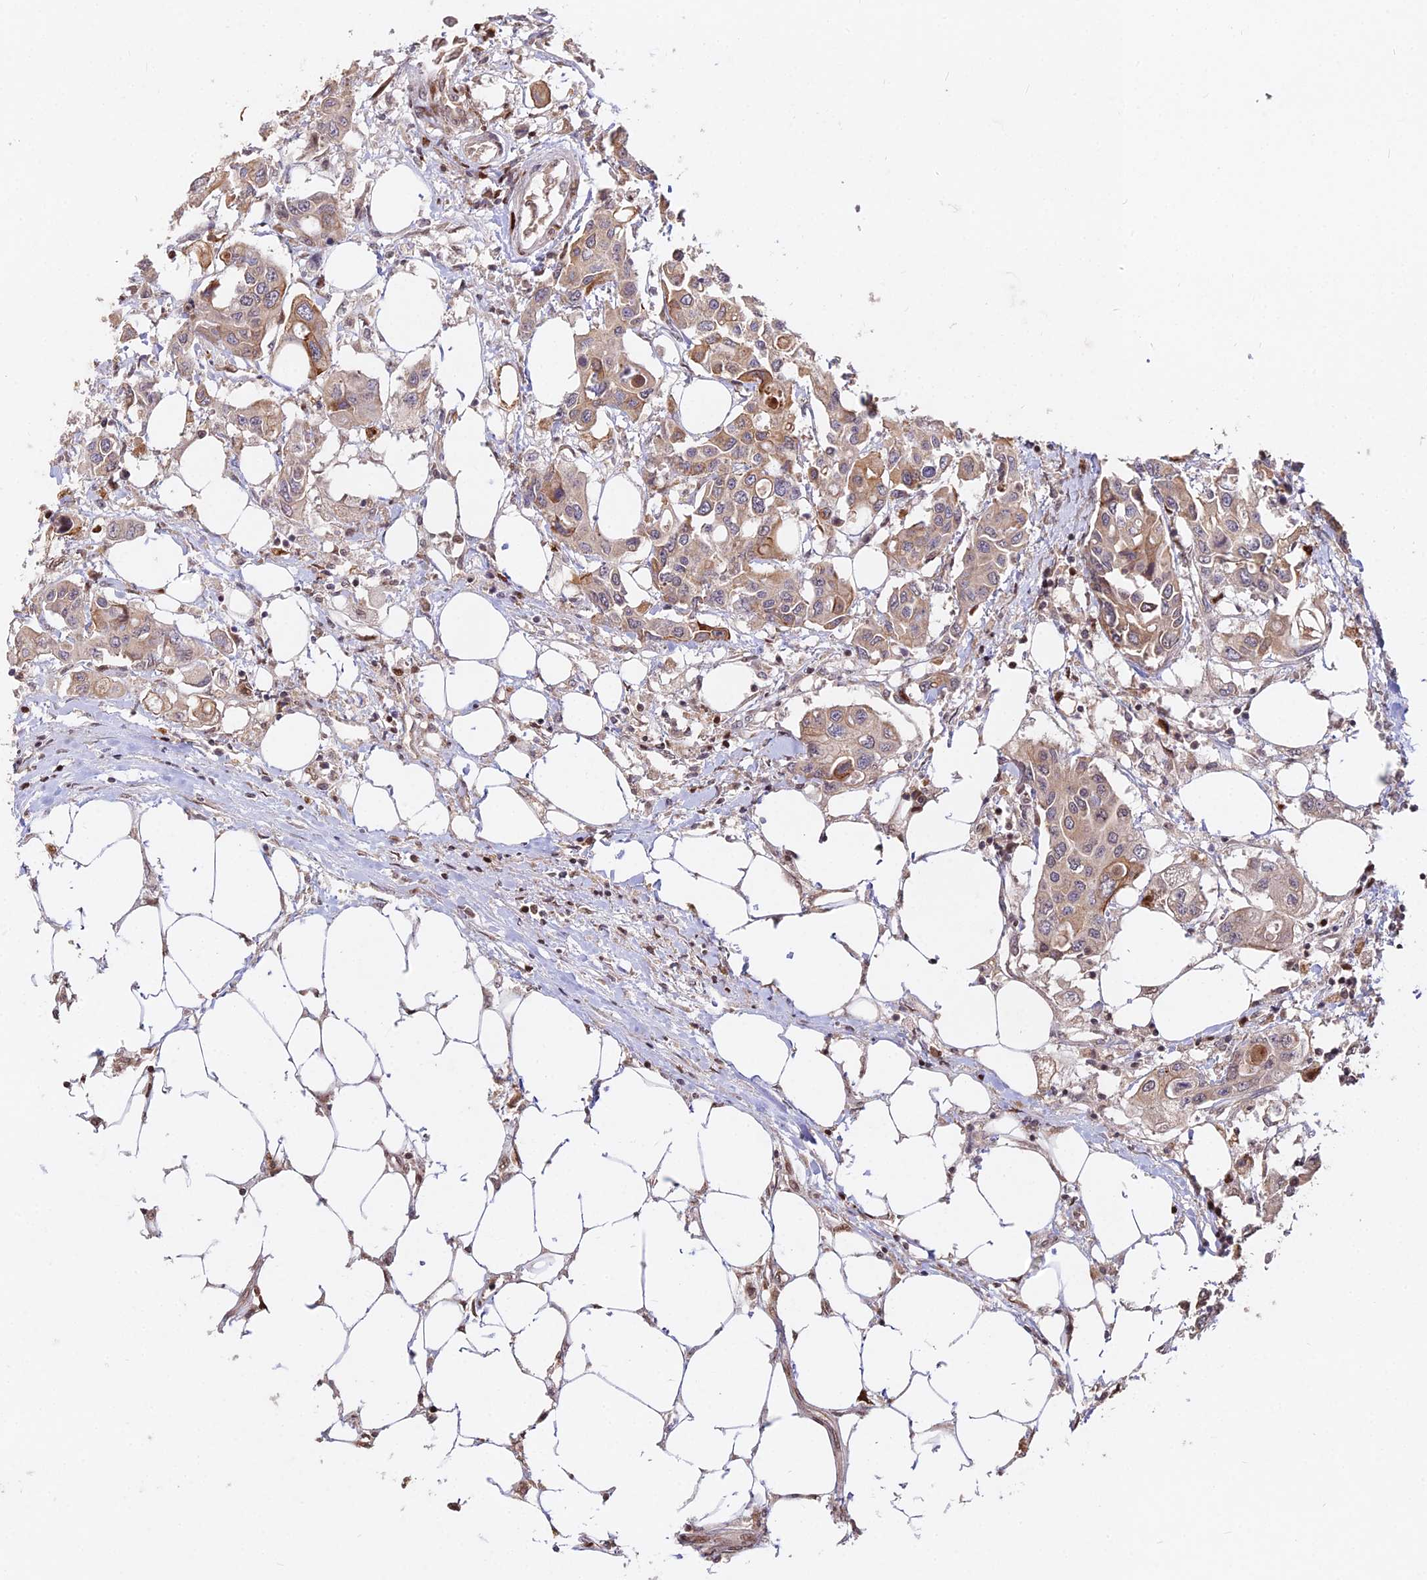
{"staining": {"intensity": "moderate", "quantity": ">75%", "location": "cytoplasmic/membranous"}, "tissue": "colorectal cancer", "cell_type": "Tumor cells", "image_type": "cancer", "snomed": [{"axis": "morphology", "description": "Adenocarcinoma, NOS"}, {"axis": "topography", "description": "Colon"}], "caption": "A medium amount of moderate cytoplasmic/membranous staining is appreciated in about >75% of tumor cells in colorectal adenocarcinoma tissue. The staining is performed using DAB (3,3'-diaminobenzidine) brown chromogen to label protein expression. The nuclei are counter-stained blue using hematoxylin.", "gene": "RBMS2", "patient": {"sex": "male", "age": 77}}